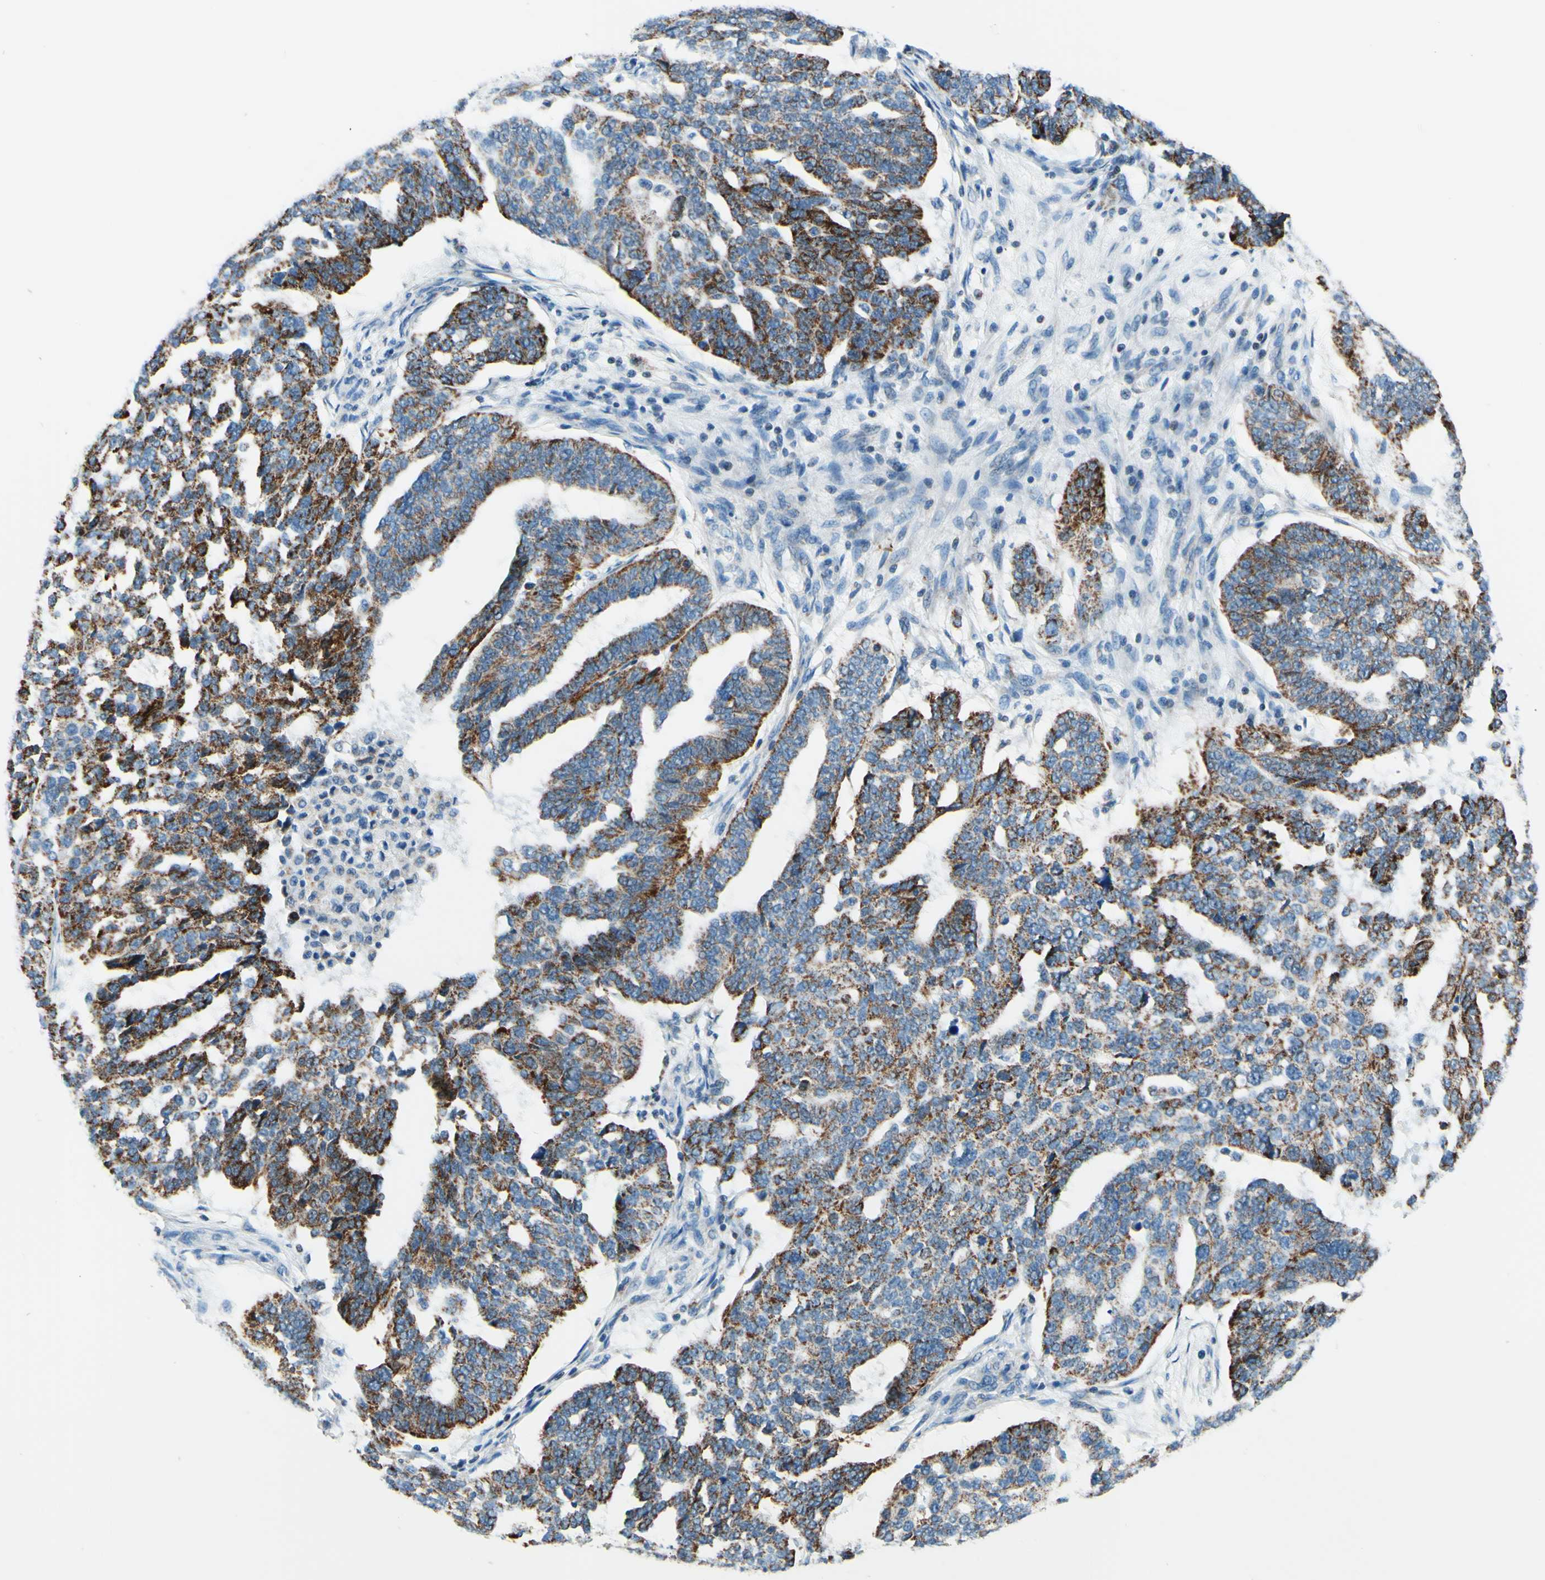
{"staining": {"intensity": "moderate", "quantity": ">75%", "location": "cytoplasmic/membranous"}, "tissue": "ovarian cancer", "cell_type": "Tumor cells", "image_type": "cancer", "snomed": [{"axis": "morphology", "description": "Cystadenocarcinoma, serous, NOS"}, {"axis": "topography", "description": "Ovary"}], "caption": "Brown immunohistochemical staining in human ovarian cancer exhibits moderate cytoplasmic/membranous expression in approximately >75% of tumor cells.", "gene": "CBX7", "patient": {"sex": "female", "age": 59}}